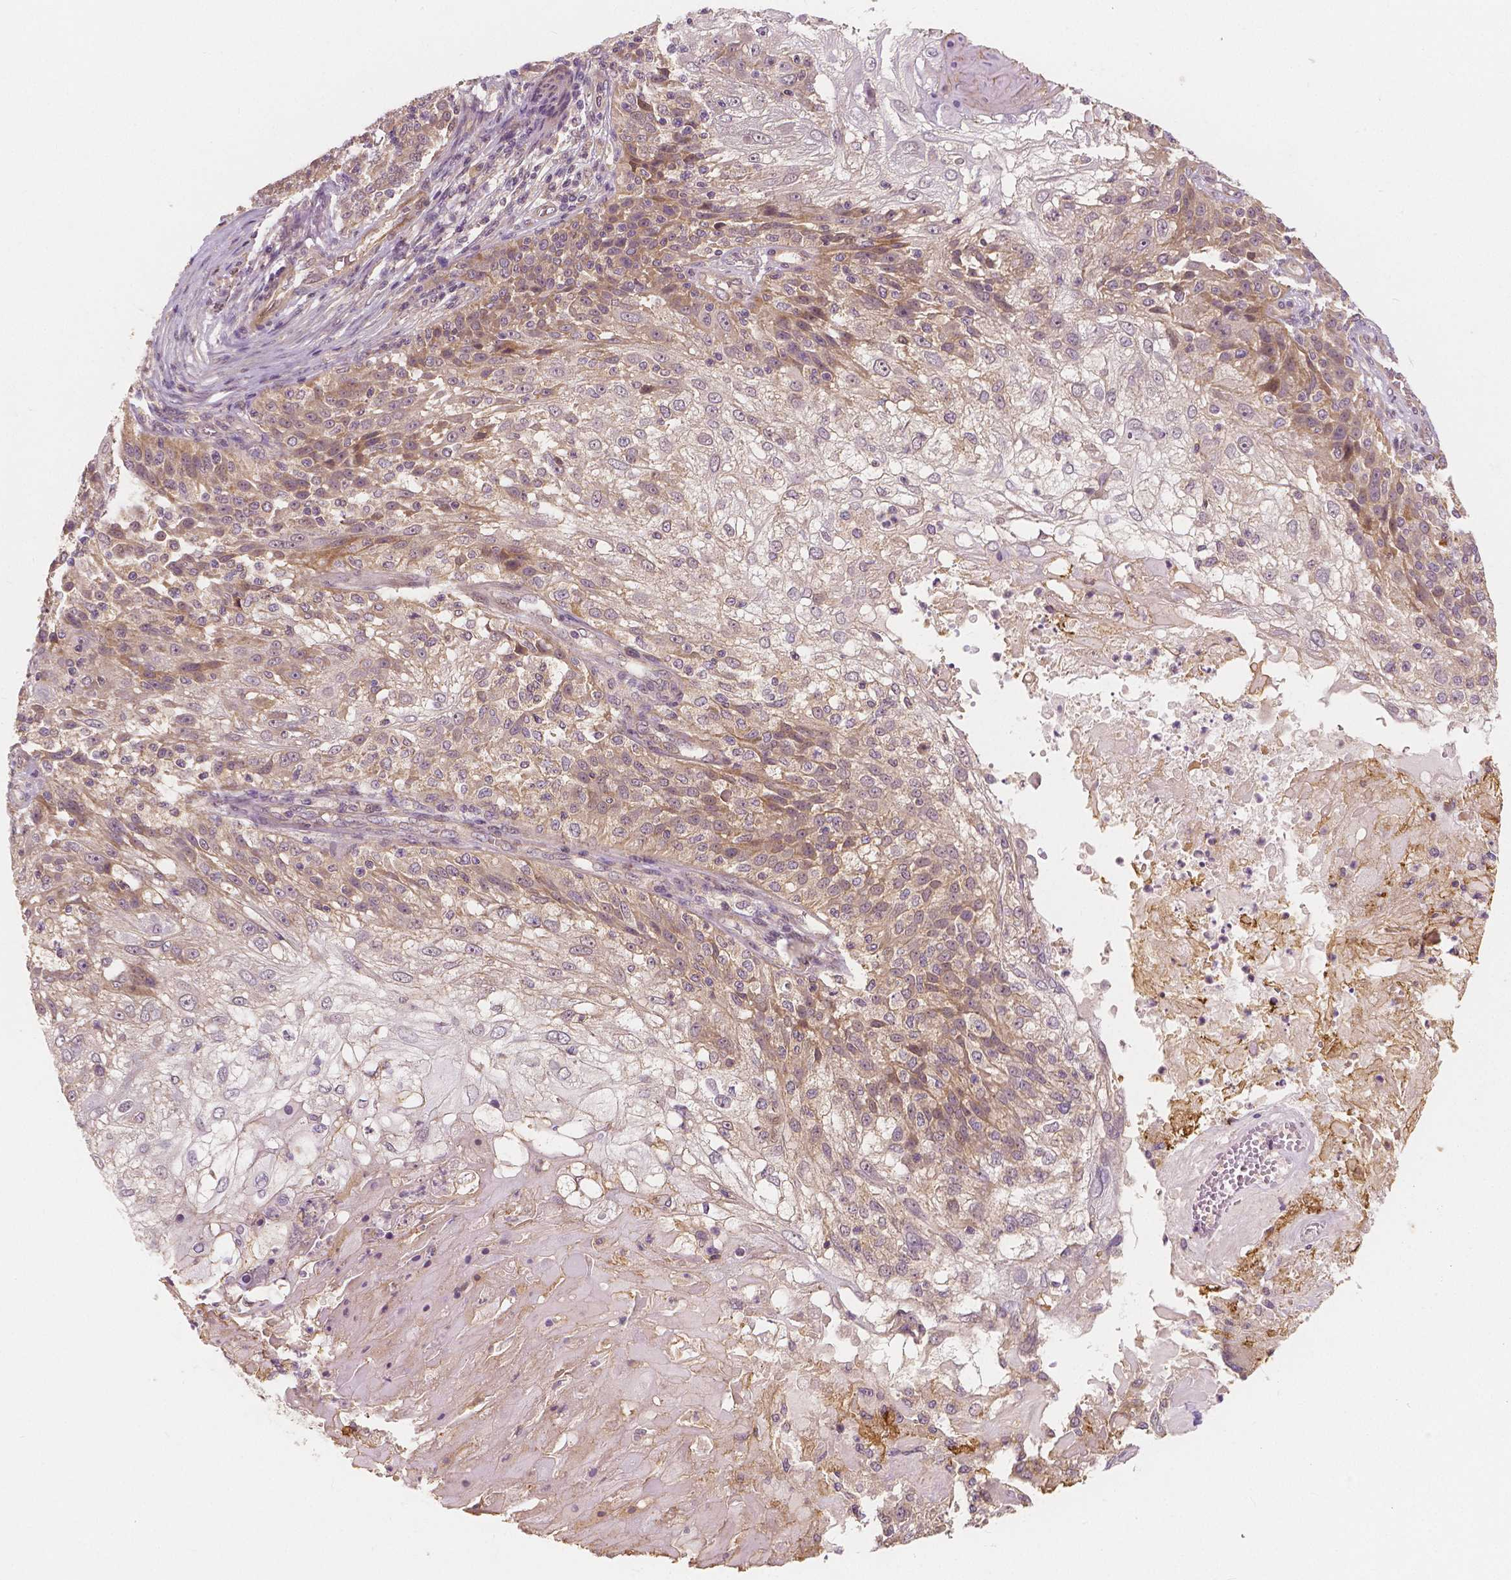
{"staining": {"intensity": "weak", "quantity": "<25%", "location": "cytoplasmic/membranous"}, "tissue": "skin cancer", "cell_type": "Tumor cells", "image_type": "cancer", "snomed": [{"axis": "morphology", "description": "Normal tissue, NOS"}, {"axis": "morphology", "description": "Squamous cell carcinoma, NOS"}, {"axis": "topography", "description": "Skin"}], "caption": "DAB immunohistochemical staining of skin cancer exhibits no significant positivity in tumor cells.", "gene": "SNX12", "patient": {"sex": "female", "age": 83}}